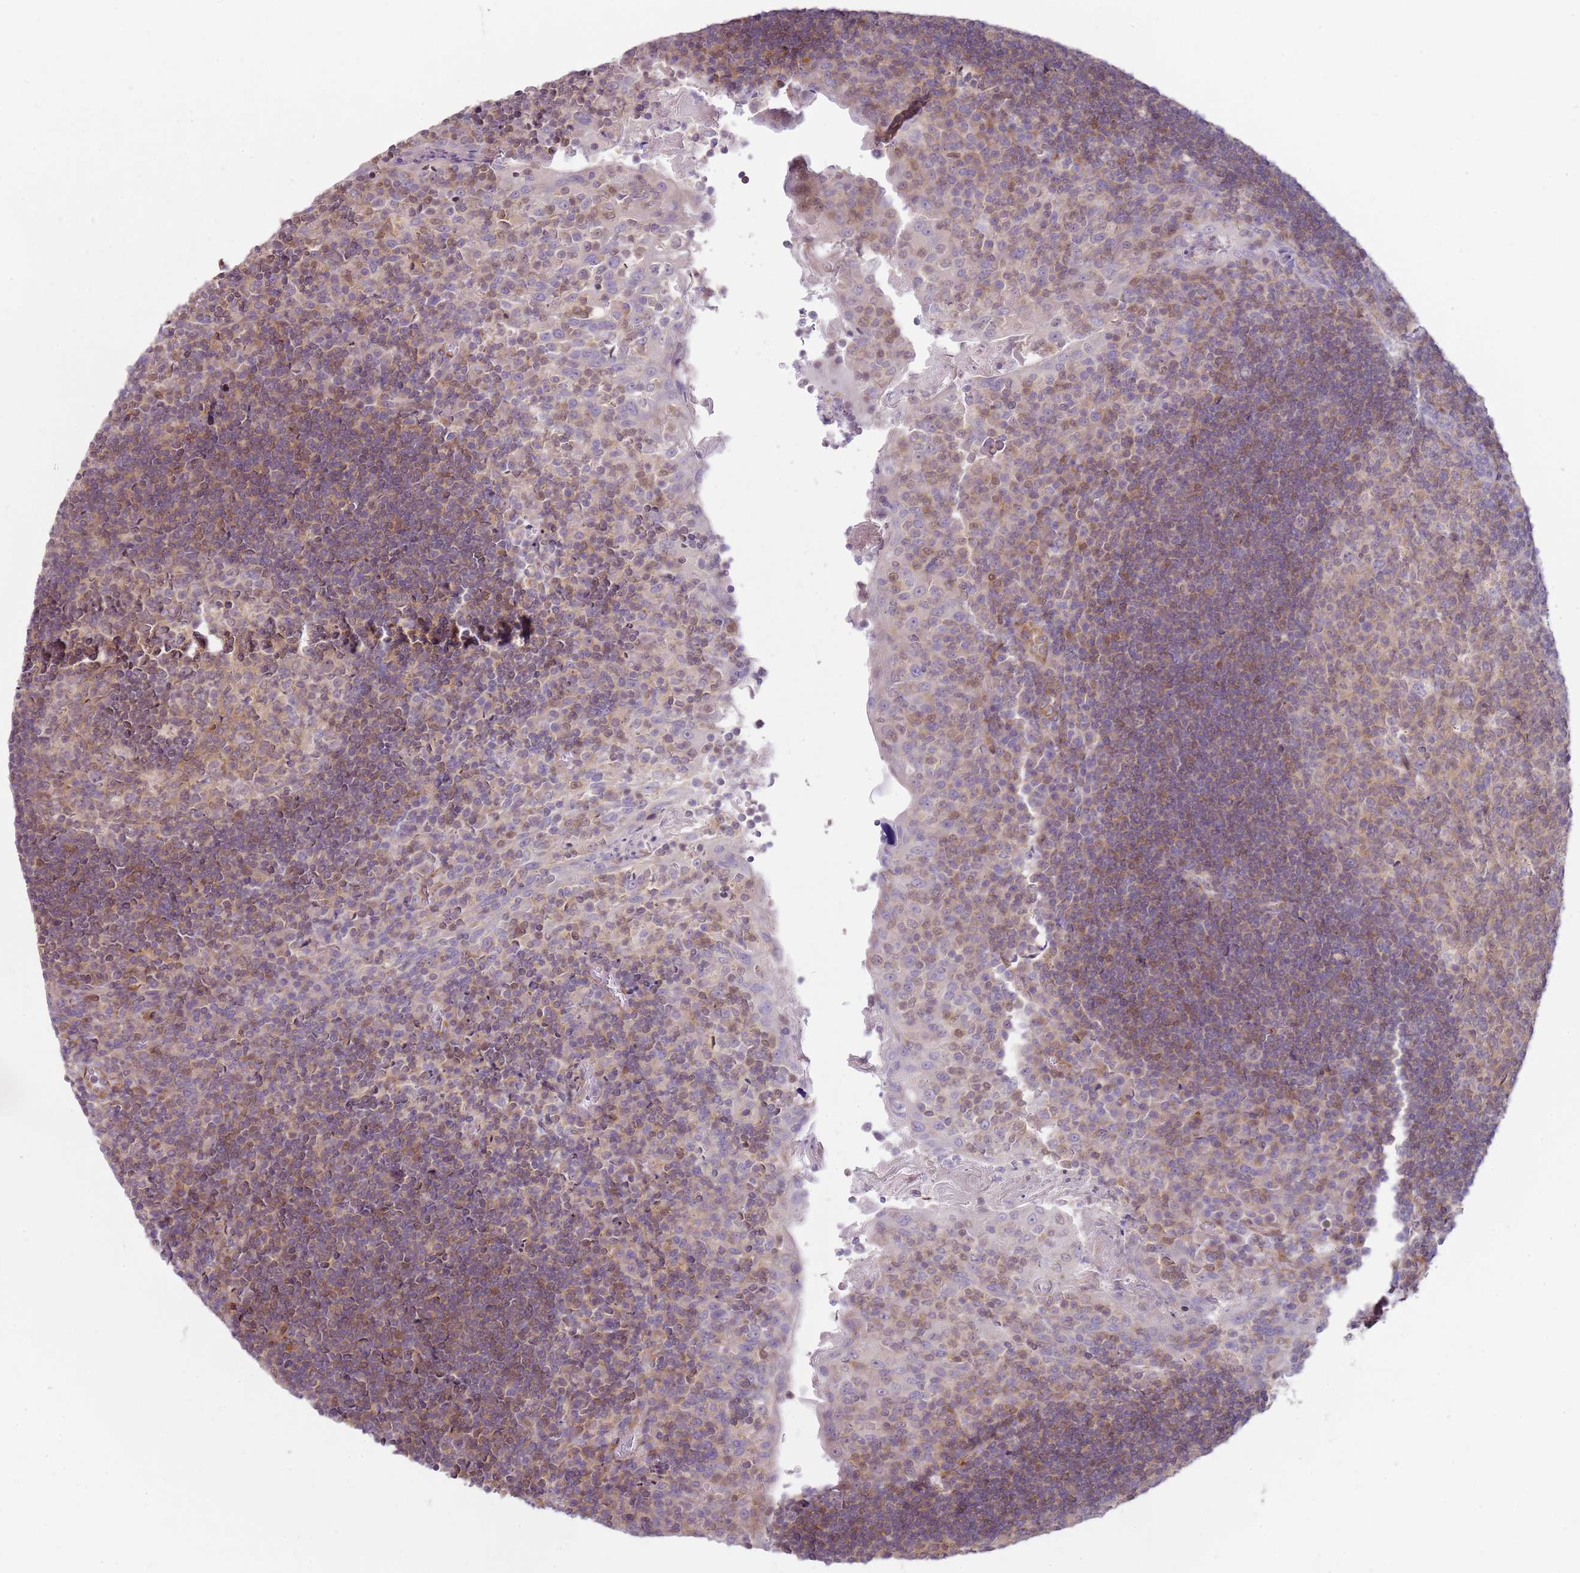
{"staining": {"intensity": "weak", "quantity": "25%-75%", "location": "cytoplasmic/membranous,nuclear"}, "tissue": "tonsil", "cell_type": "Germinal center cells", "image_type": "normal", "snomed": [{"axis": "morphology", "description": "Normal tissue, NOS"}, {"axis": "topography", "description": "Tonsil"}], "caption": "High-magnification brightfield microscopy of benign tonsil stained with DAB (brown) and counterstained with hematoxylin (blue). germinal center cells exhibit weak cytoplasmic/membranous,nuclear positivity is appreciated in about25%-75% of cells.", "gene": "GRAP", "patient": {"sex": "male", "age": 17}}